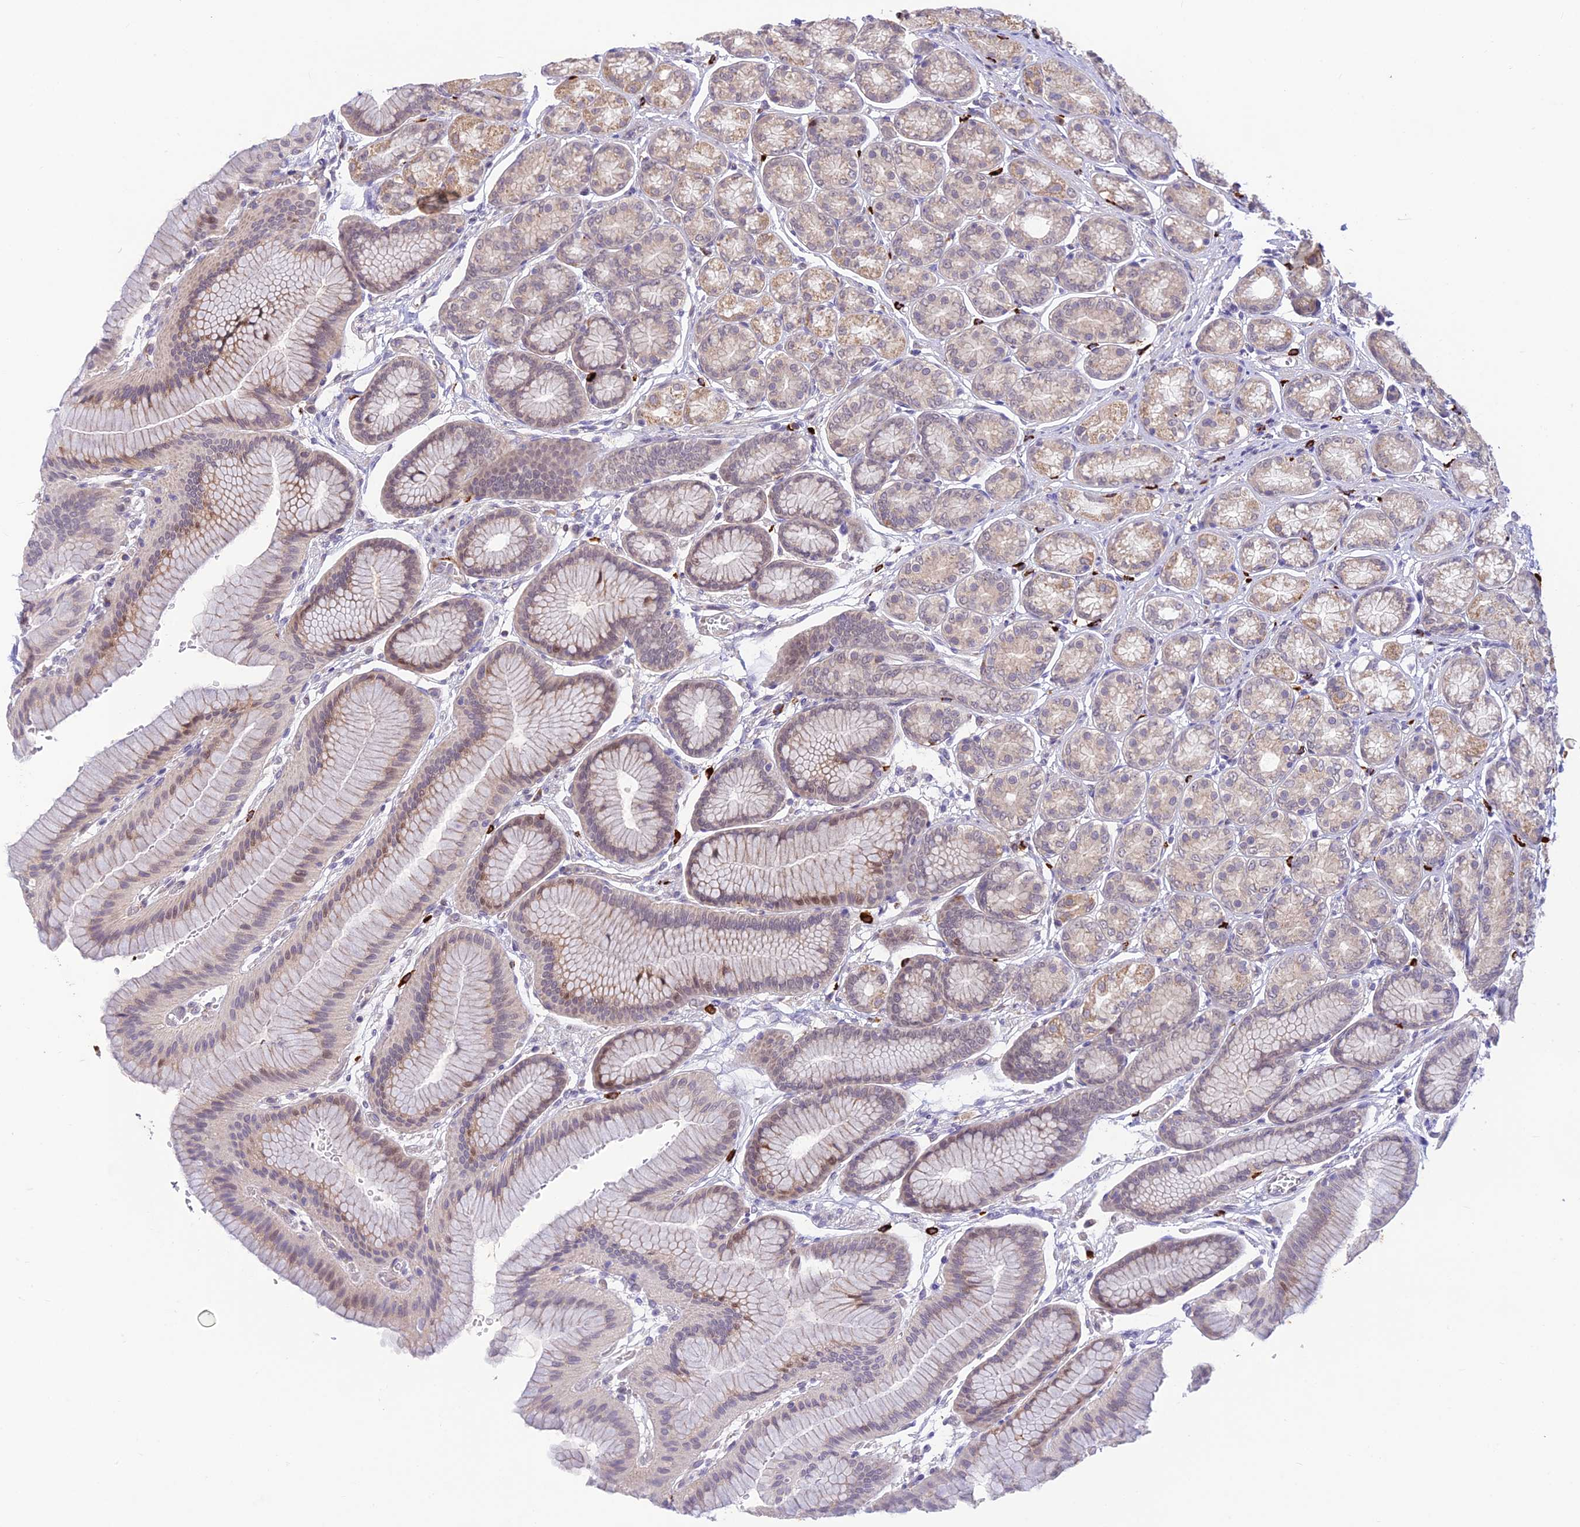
{"staining": {"intensity": "weak", "quantity": "25%-75%", "location": "cytoplasmic/membranous,nuclear"}, "tissue": "stomach", "cell_type": "Glandular cells", "image_type": "normal", "snomed": [{"axis": "morphology", "description": "Normal tissue, NOS"}, {"axis": "morphology", "description": "Adenocarcinoma, NOS"}, {"axis": "morphology", "description": "Adenocarcinoma, High grade"}, {"axis": "topography", "description": "Stomach, upper"}, {"axis": "topography", "description": "Stomach"}], "caption": "This is a photomicrograph of IHC staining of unremarkable stomach, which shows weak positivity in the cytoplasmic/membranous,nuclear of glandular cells.", "gene": "ASPDH", "patient": {"sex": "female", "age": 65}}